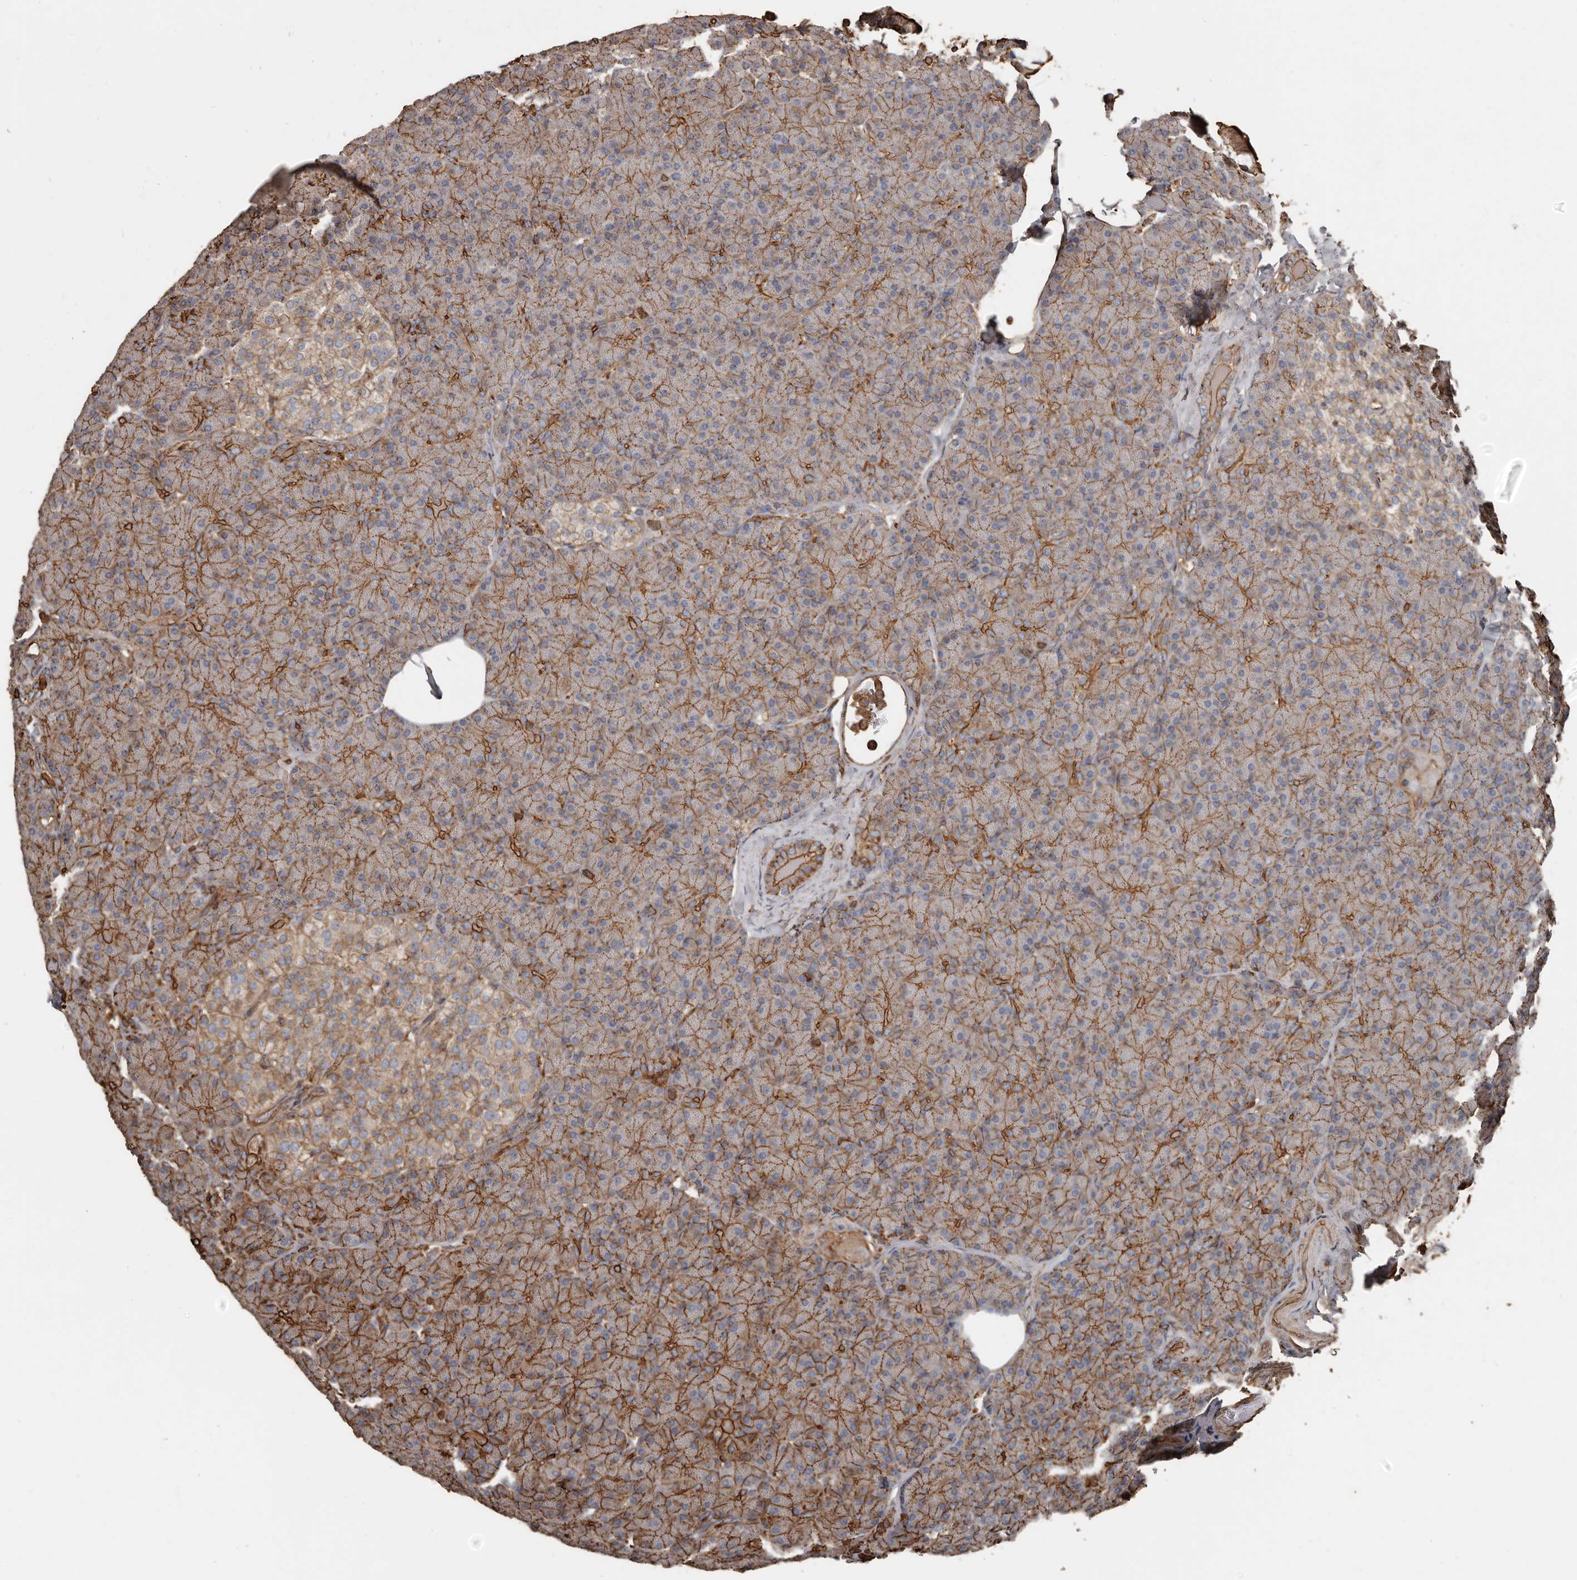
{"staining": {"intensity": "strong", "quantity": "25%-75%", "location": "cytoplasmic/membranous"}, "tissue": "pancreas", "cell_type": "Exocrine glandular cells", "image_type": "normal", "snomed": [{"axis": "morphology", "description": "Normal tissue, NOS"}, {"axis": "topography", "description": "Pancreas"}], "caption": "Immunohistochemical staining of unremarkable pancreas demonstrates high levels of strong cytoplasmic/membranous expression in about 25%-75% of exocrine glandular cells. (IHC, brightfield microscopy, high magnification).", "gene": "DENND6B", "patient": {"sex": "female", "age": 43}}